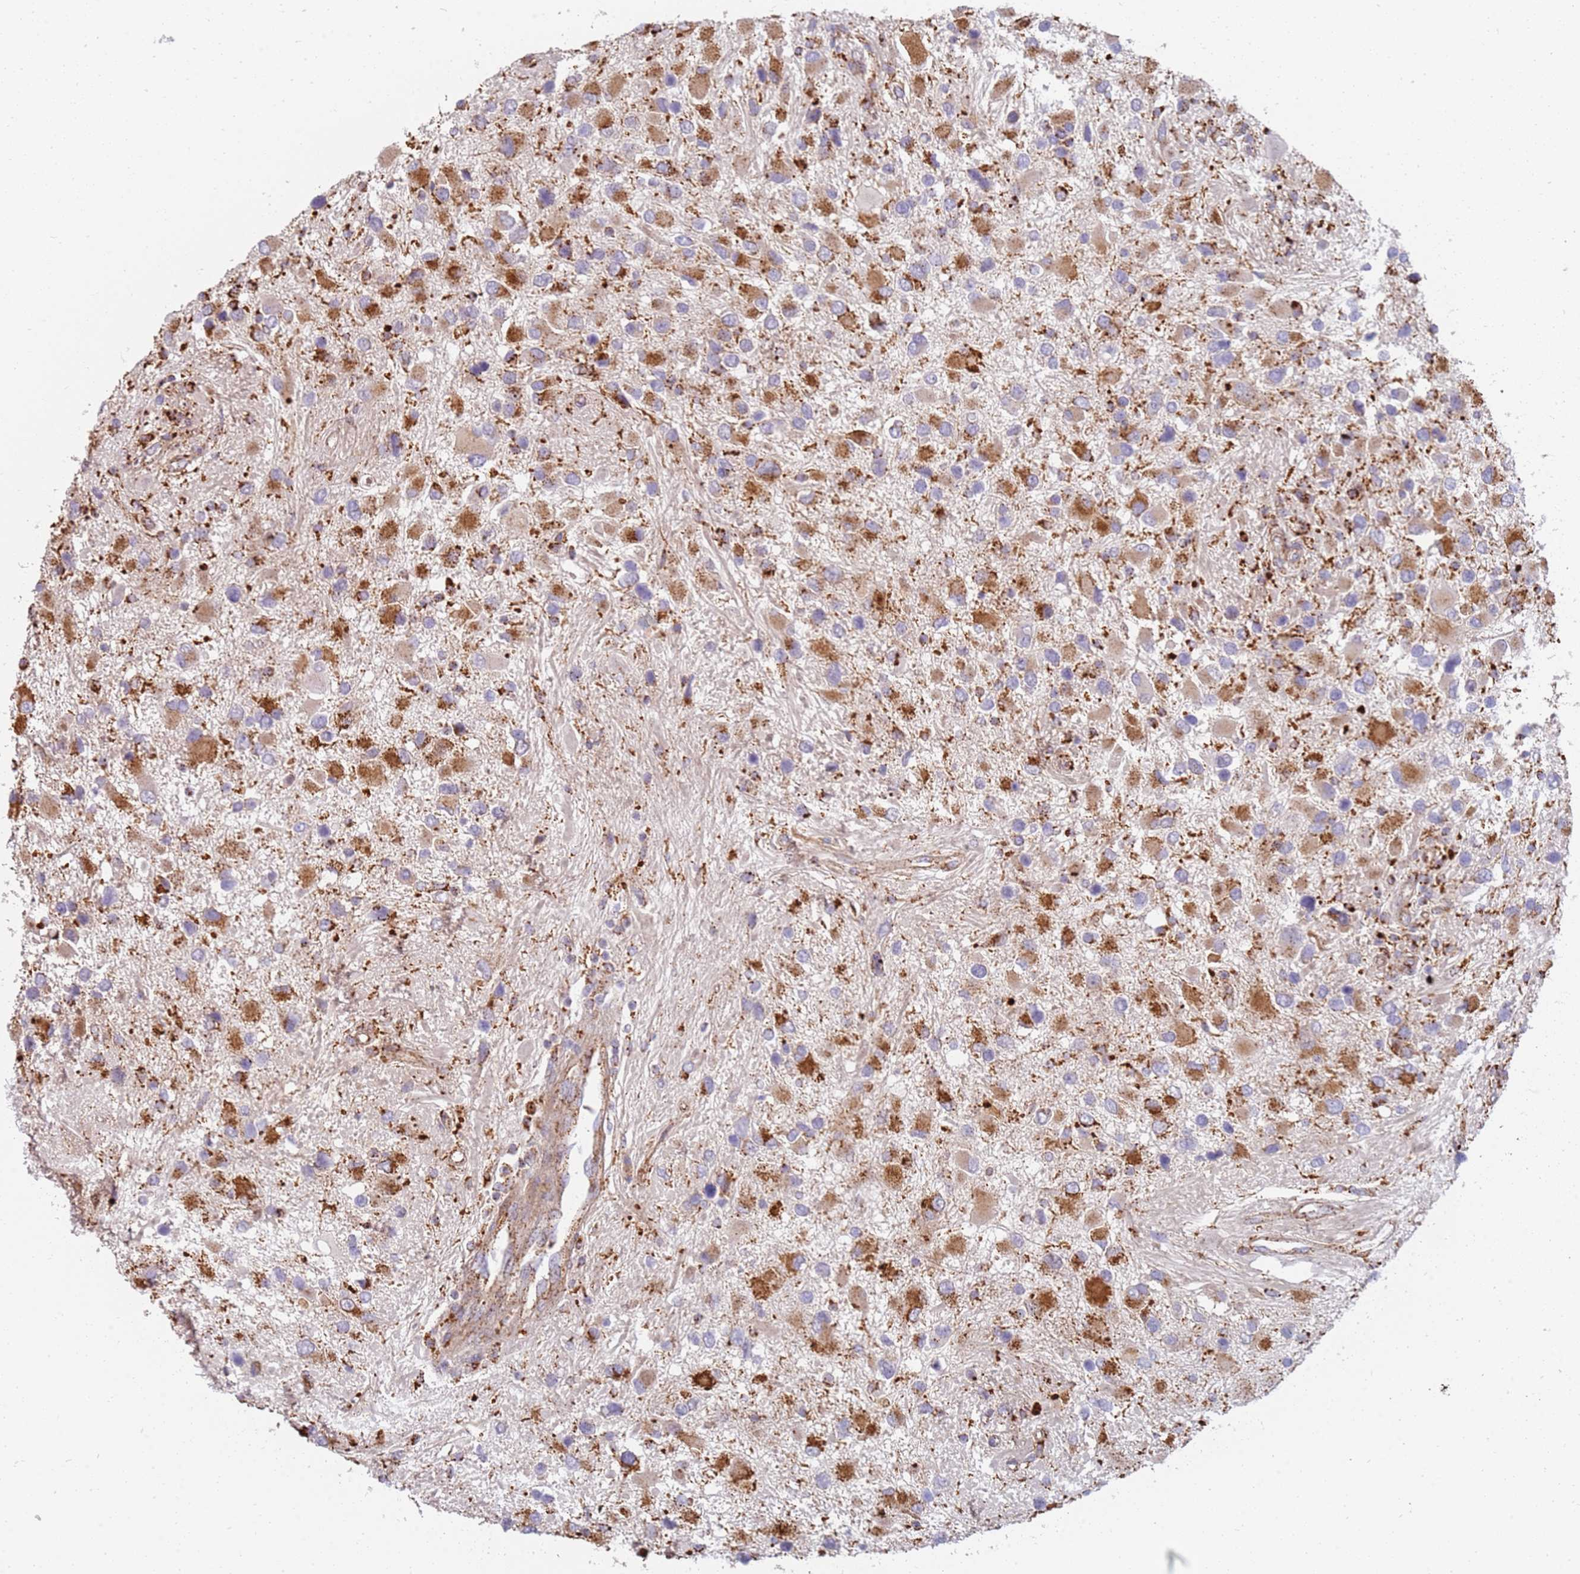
{"staining": {"intensity": "moderate", "quantity": "25%-75%", "location": "cytoplasmic/membranous"}, "tissue": "glioma", "cell_type": "Tumor cells", "image_type": "cancer", "snomed": [{"axis": "morphology", "description": "Glioma, malignant, High grade"}, {"axis": "topography", "description": "Brain"}], "caption": "Human malignant high-grade glioma stained with a protein marker demonstrates moderate staining in tumor cells.", "gene": "TMEM229B", "patient": {"sex": "male", "age": 53}}